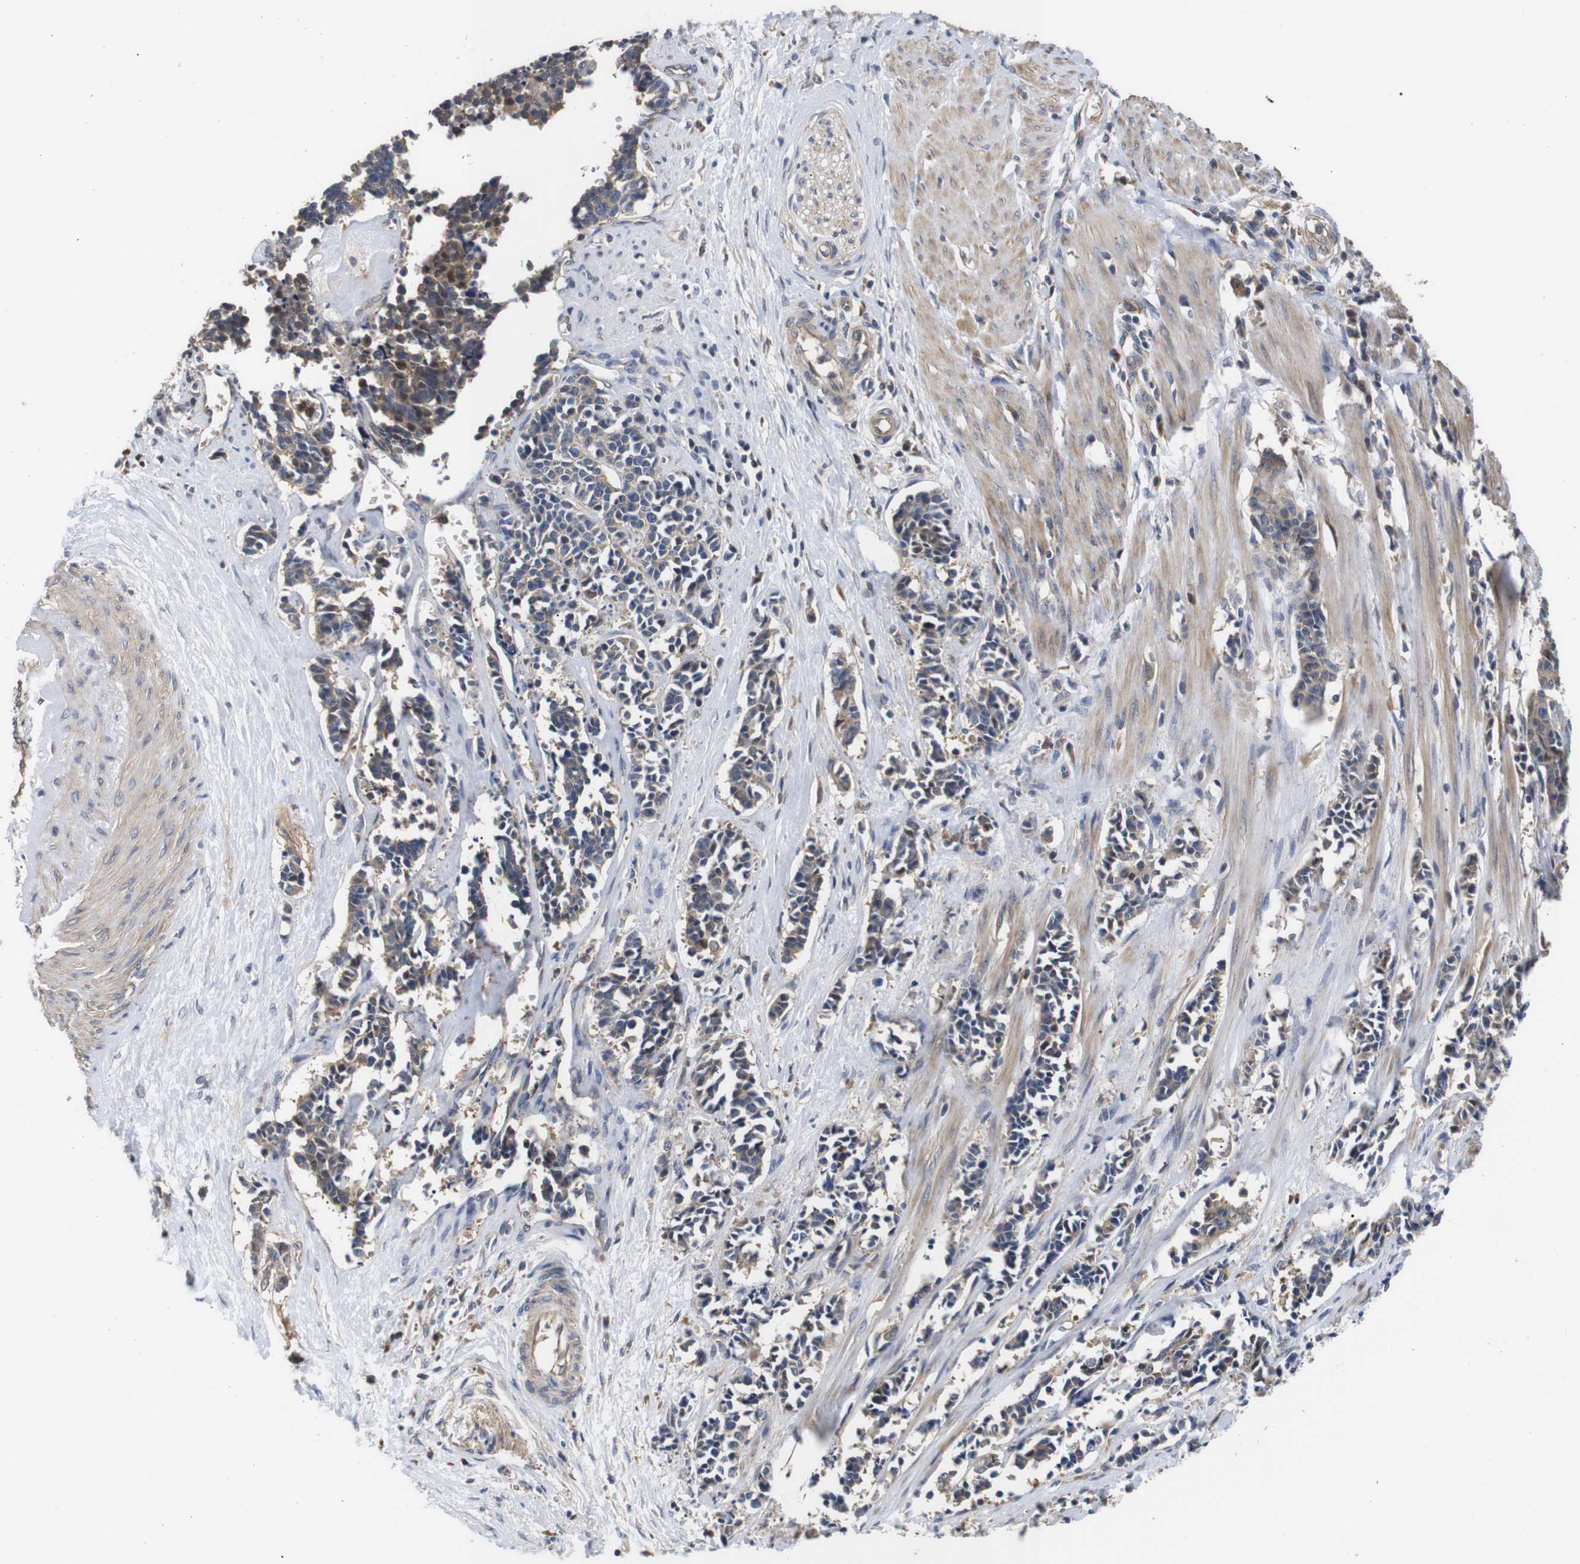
{"staining": {"intensity": "moderate", "quantity": ">75%", "location": "cytoplasmic/membranous"}, "tissue": "cervical cancer", "cell_type": "Tumor cells", "image_type": "cancer", "snomed": [{"axis": "morphology", "description": "Squamous cell carcinoma, NOS"}, {"axis": "topography", "description": "Cervix"}], "caption": "Human cervical cancer stained for a protein (brown) displays moderate cytoplasmic/membranous positive positivity in approximately >75% of tumor cells.", "gene": "DDR1", "patient": {"sex": "female", "age": 35}}